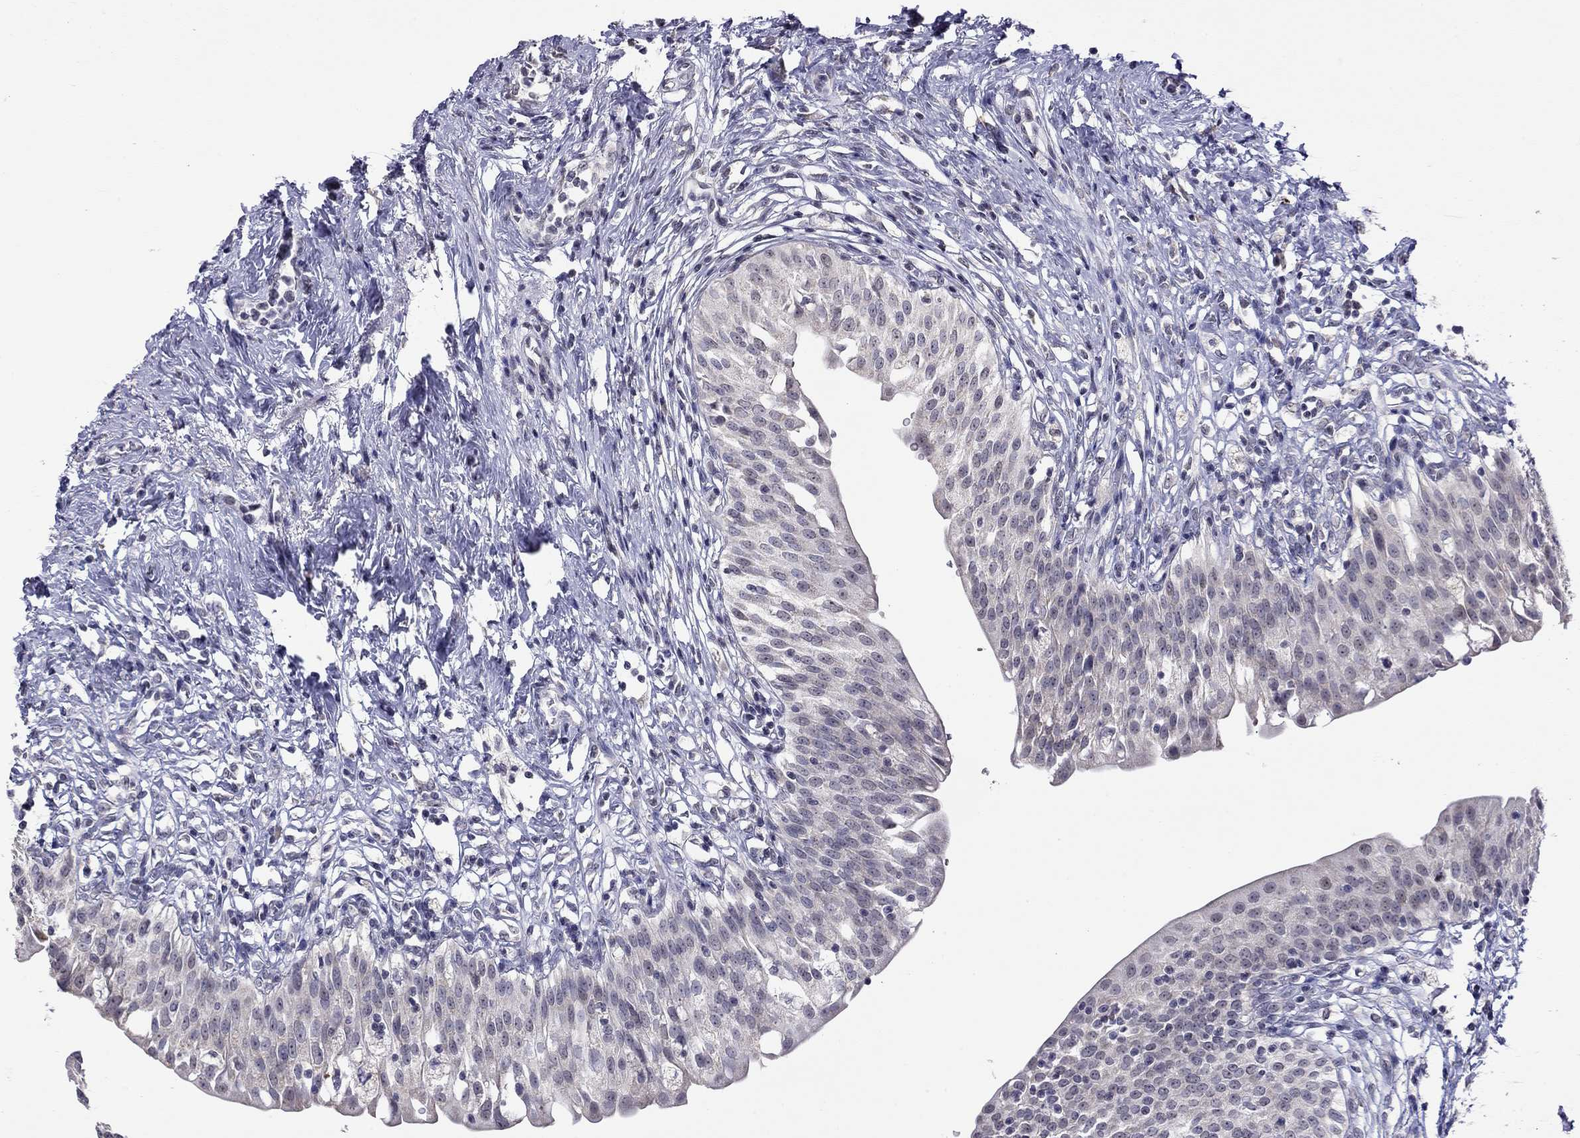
{"staining": {"intensity": "negative", "quantity": "none", "location": "none"}, "tissue": "urinary bladder", "cell_type": "Urothelial cells", "image_type": "normal", "snomed": [{"axis": "morphology", "description": "Normal tissue, NOS"}, {"axis": "topography", "description": "Urinary bladder"}], "caption": "This is an immunohistochemistry (IHC) photomicrograph of normal human urinary bladder. There is no staining in urothelial cells.", "gene": "HES5", "patient": {"sex": "male", "age": 76}}